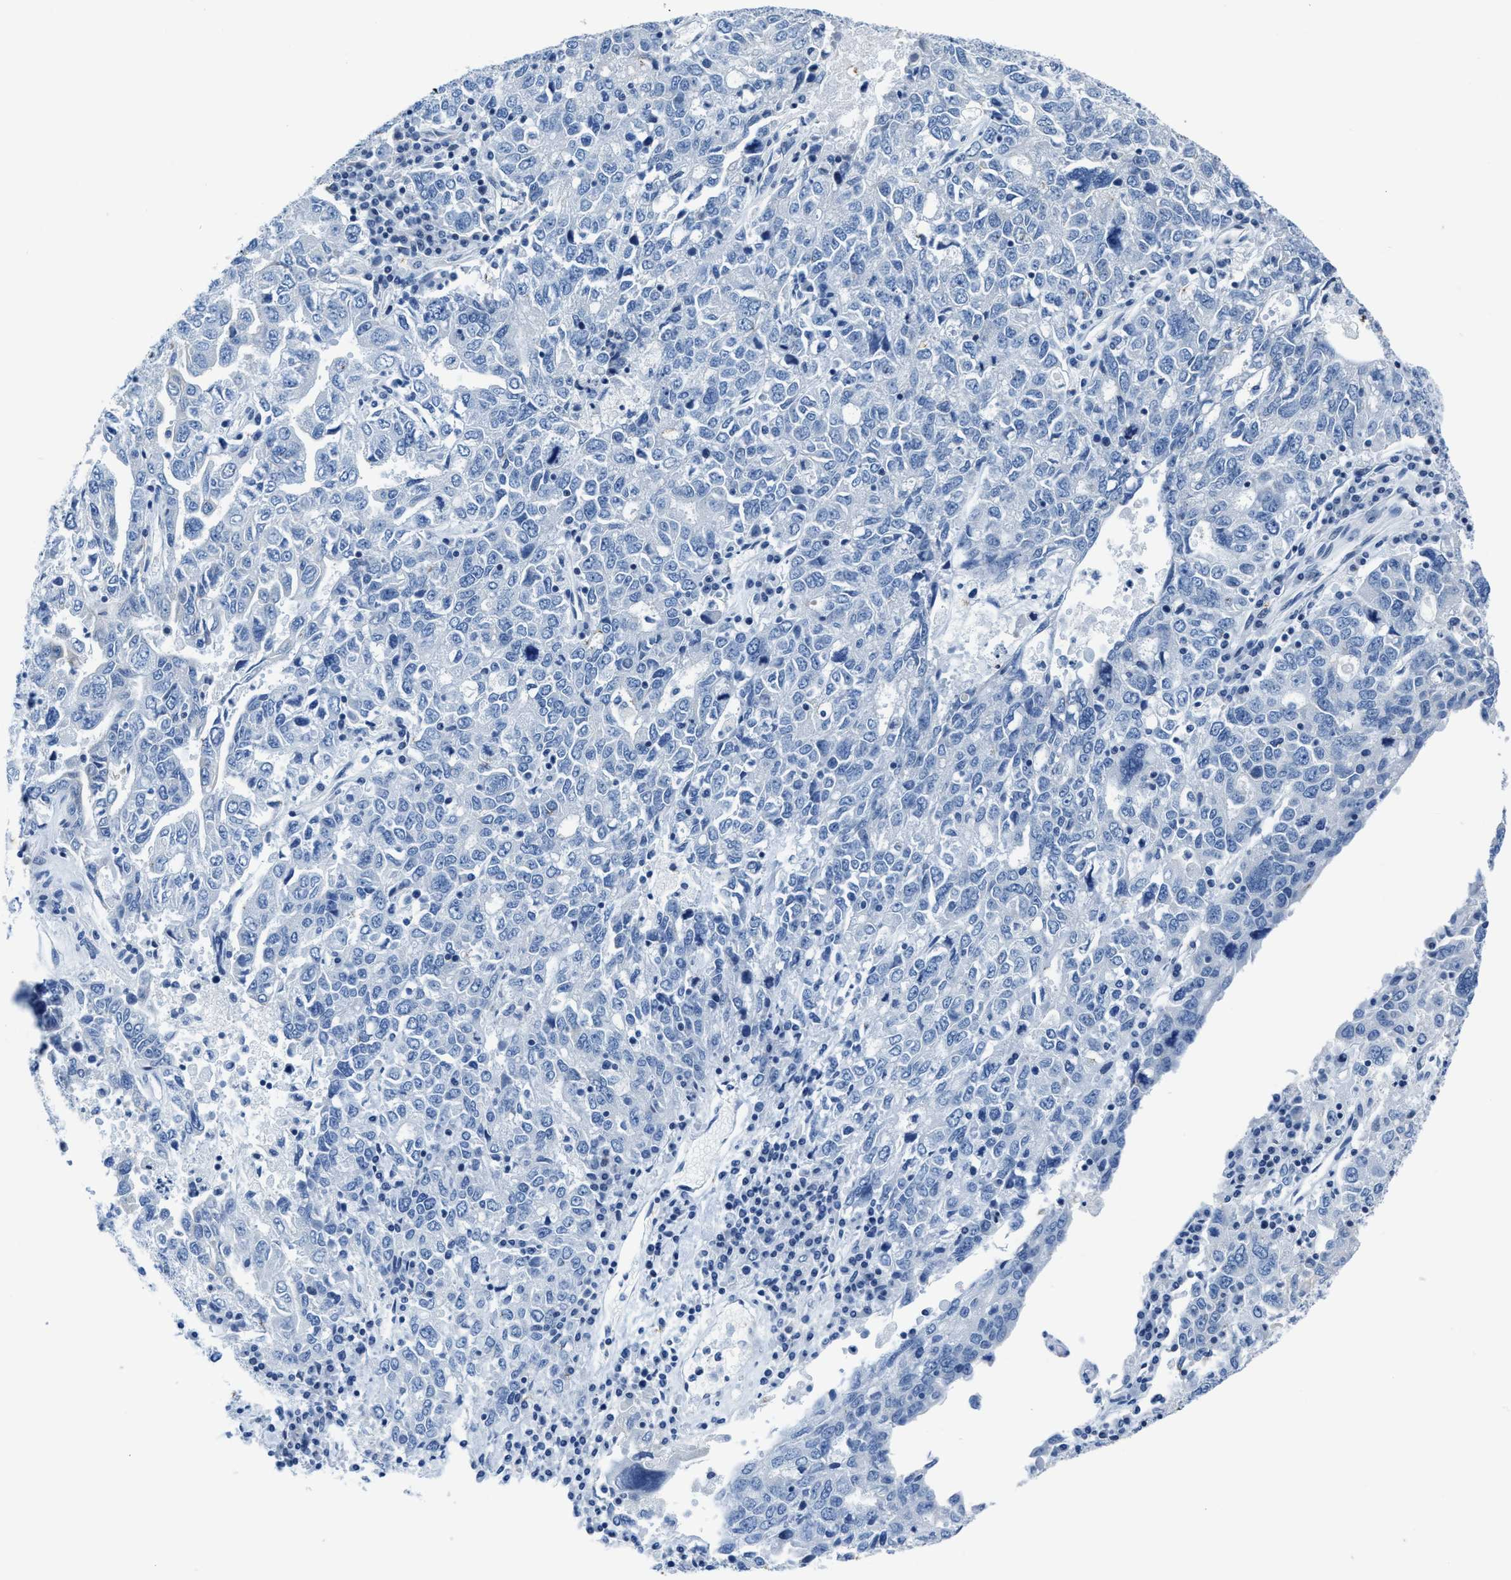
{"staining": {"intensity": "negative", "quantity": "none", "location": "none"}, "tissue": "ovarian cancer", "cell_type": "Tumor cells", "image_type": "cancer", "snomed": [{"axis": "morphology", "description": "Carcinoma, endometroid"}, {"axis": "topography", "description": "Ovary"}], "caption": "Endometroid carcinoma (ovarian) was stained to show a protein in brown. There is no significant positivity in tumor cells.", "gene": "ASZ1", "patient": {"sex": "female", "age": 62}}